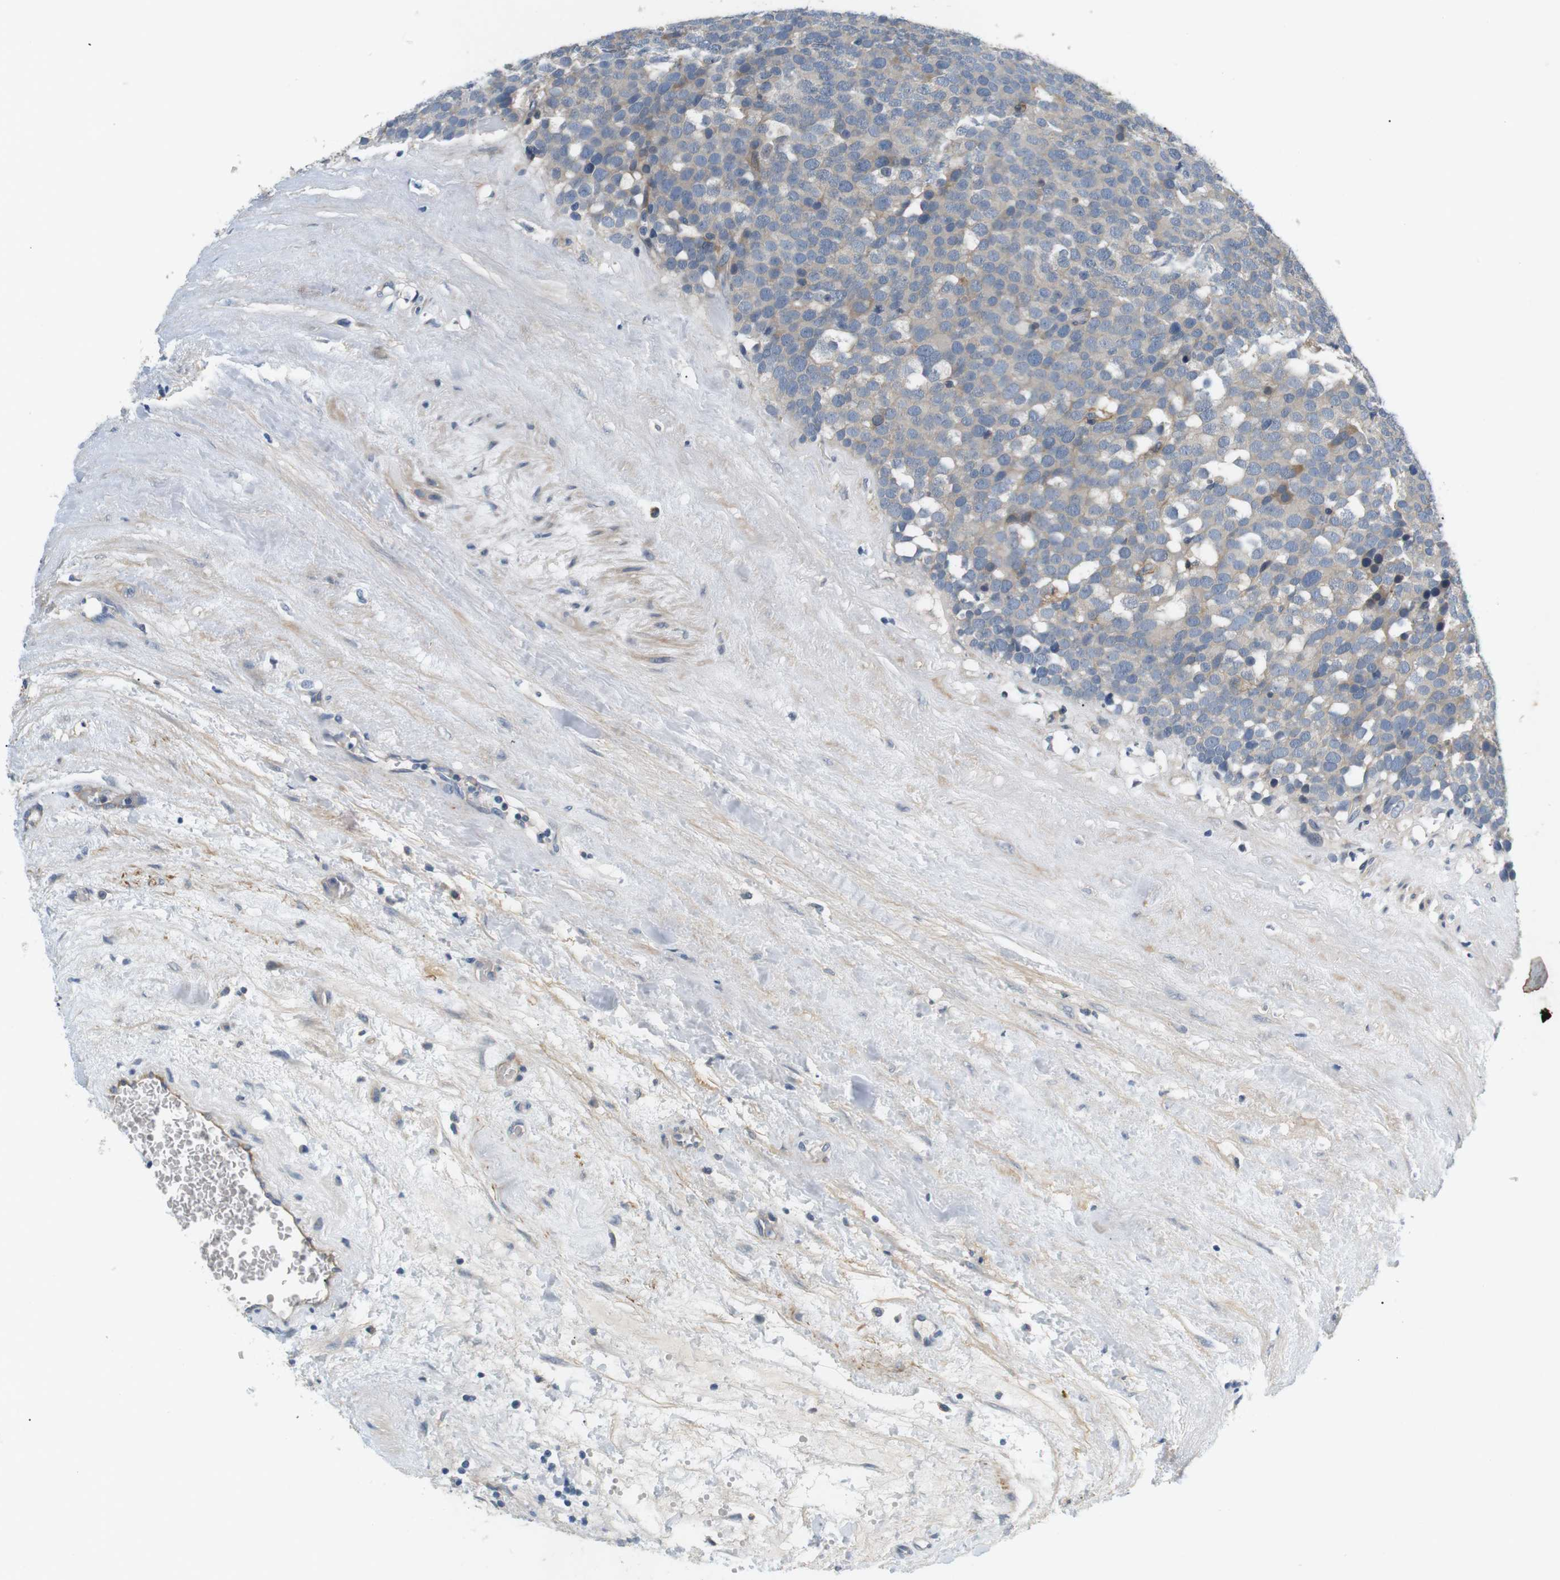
{"staining": {"intensity": "negative", "quantity": "none", "location": "none"}, "tissue": "testis cancer", "cell_type": "Tumor cells", "image_type": "cancer", "snomed": [{"axis": "morphology", "description": "Seminoma, NOS"}, {"axis": "topography", "description": "Testis"}], "caption": "Immunohistochemistry micrograph of neoplastic tissue: human testis cancer stained with DAB (3,3'-diaminobenzidine) exhibits no significant protein positivity in tumor cells.", "gene": "SLC30A1", "patient": {"sex": "male", "age": 71}}